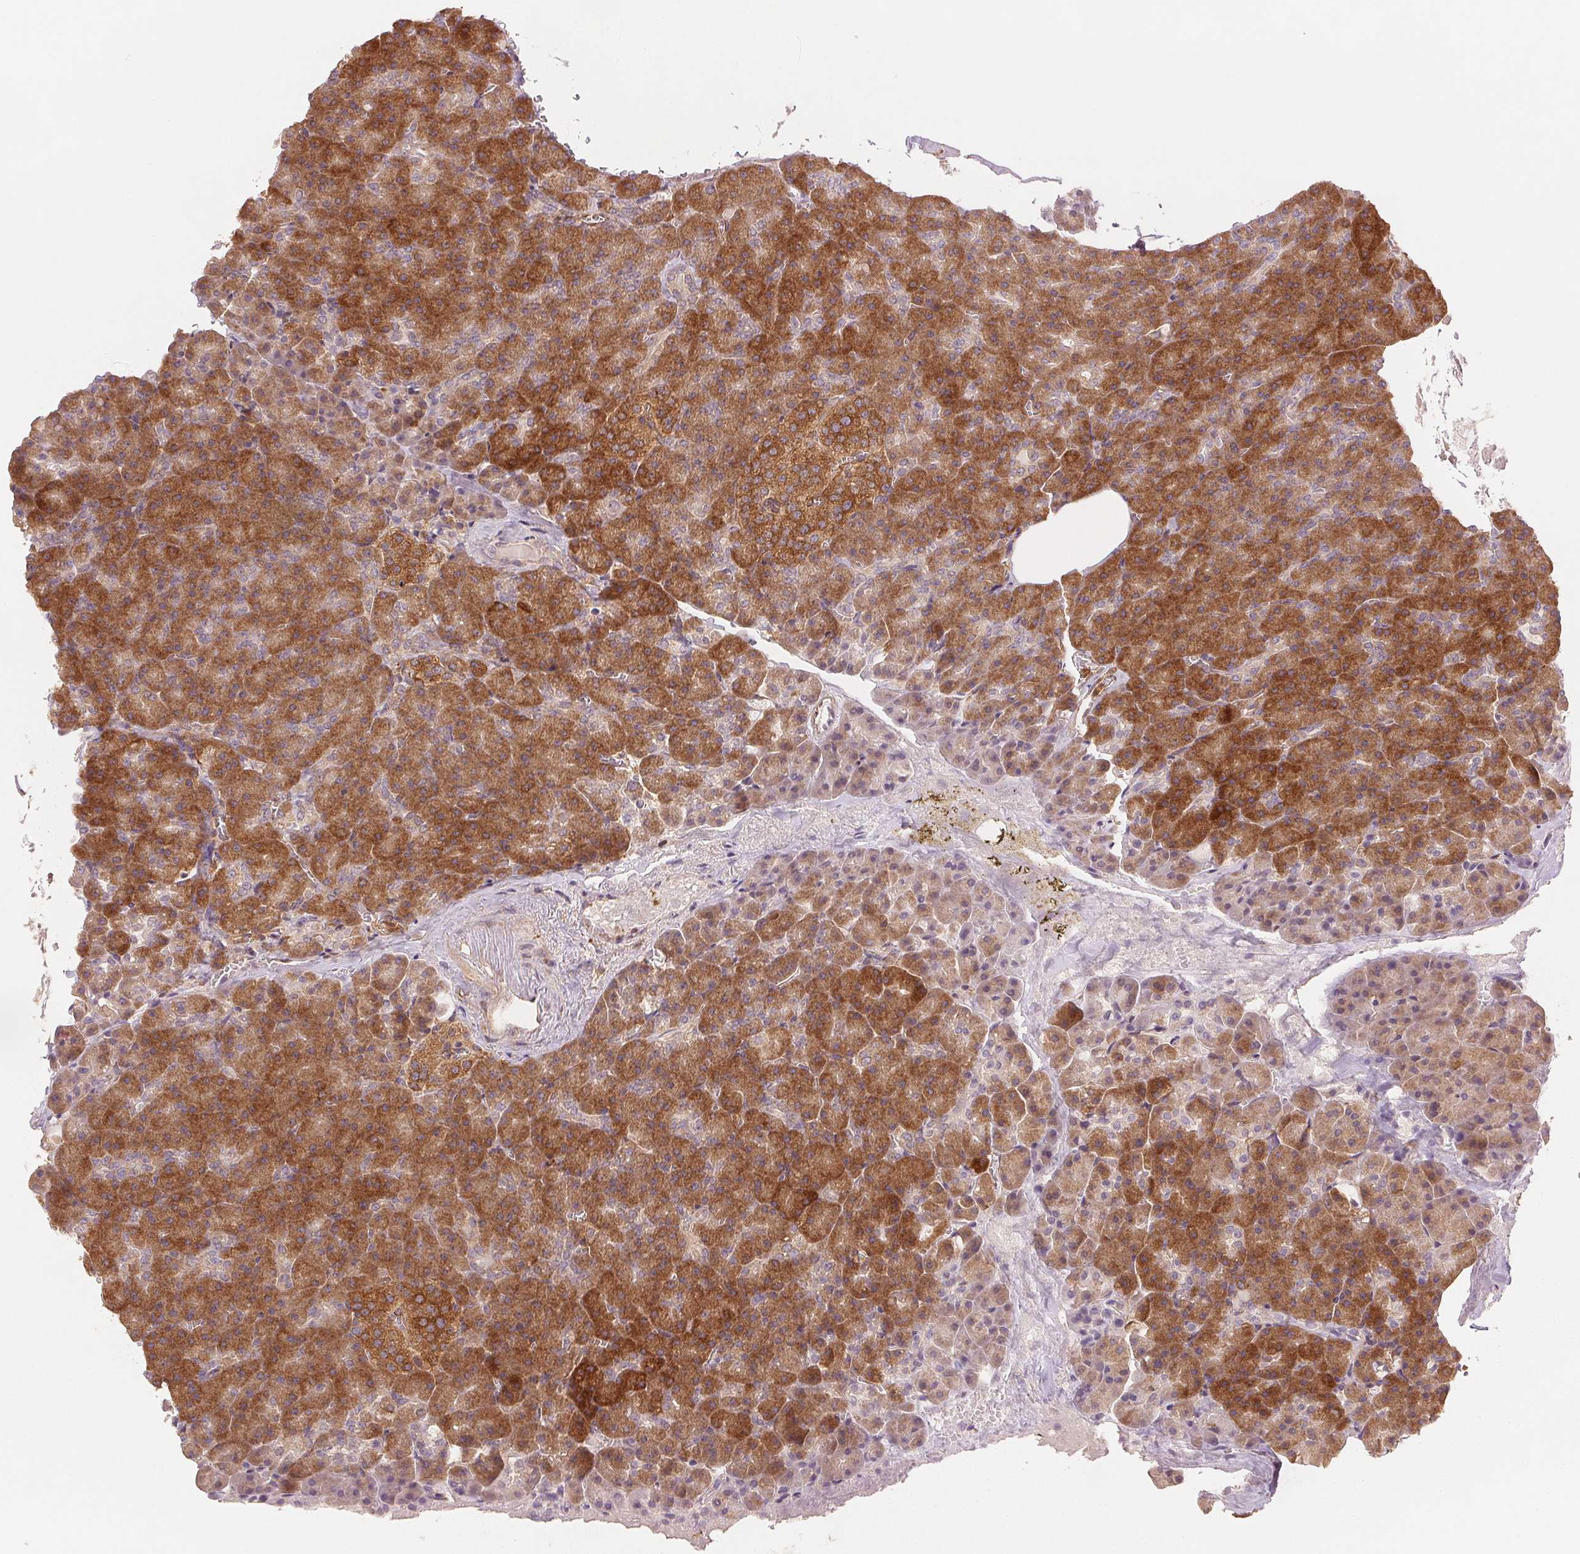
{"staining": {"intensity": "strong", "quantity": ">75%", "location": "cytoplasmic/membranous"}, "tissue": "pancreas", "cell_type": "Exocrine glandular cells", "image_type": "normal", "snomed": [{"axis": "morphology", "description": "Normal tissue, NOS"}, {"axis": "topography", "description": "Pancreas"}], "caption": "The immunohistochemical stain labels strong cytoplasmic/membranous positivity in exocrine glandular cells of benign pancreas.", "gene": "DIAPH2", "patient": {"sex": "female", "age": 74}}